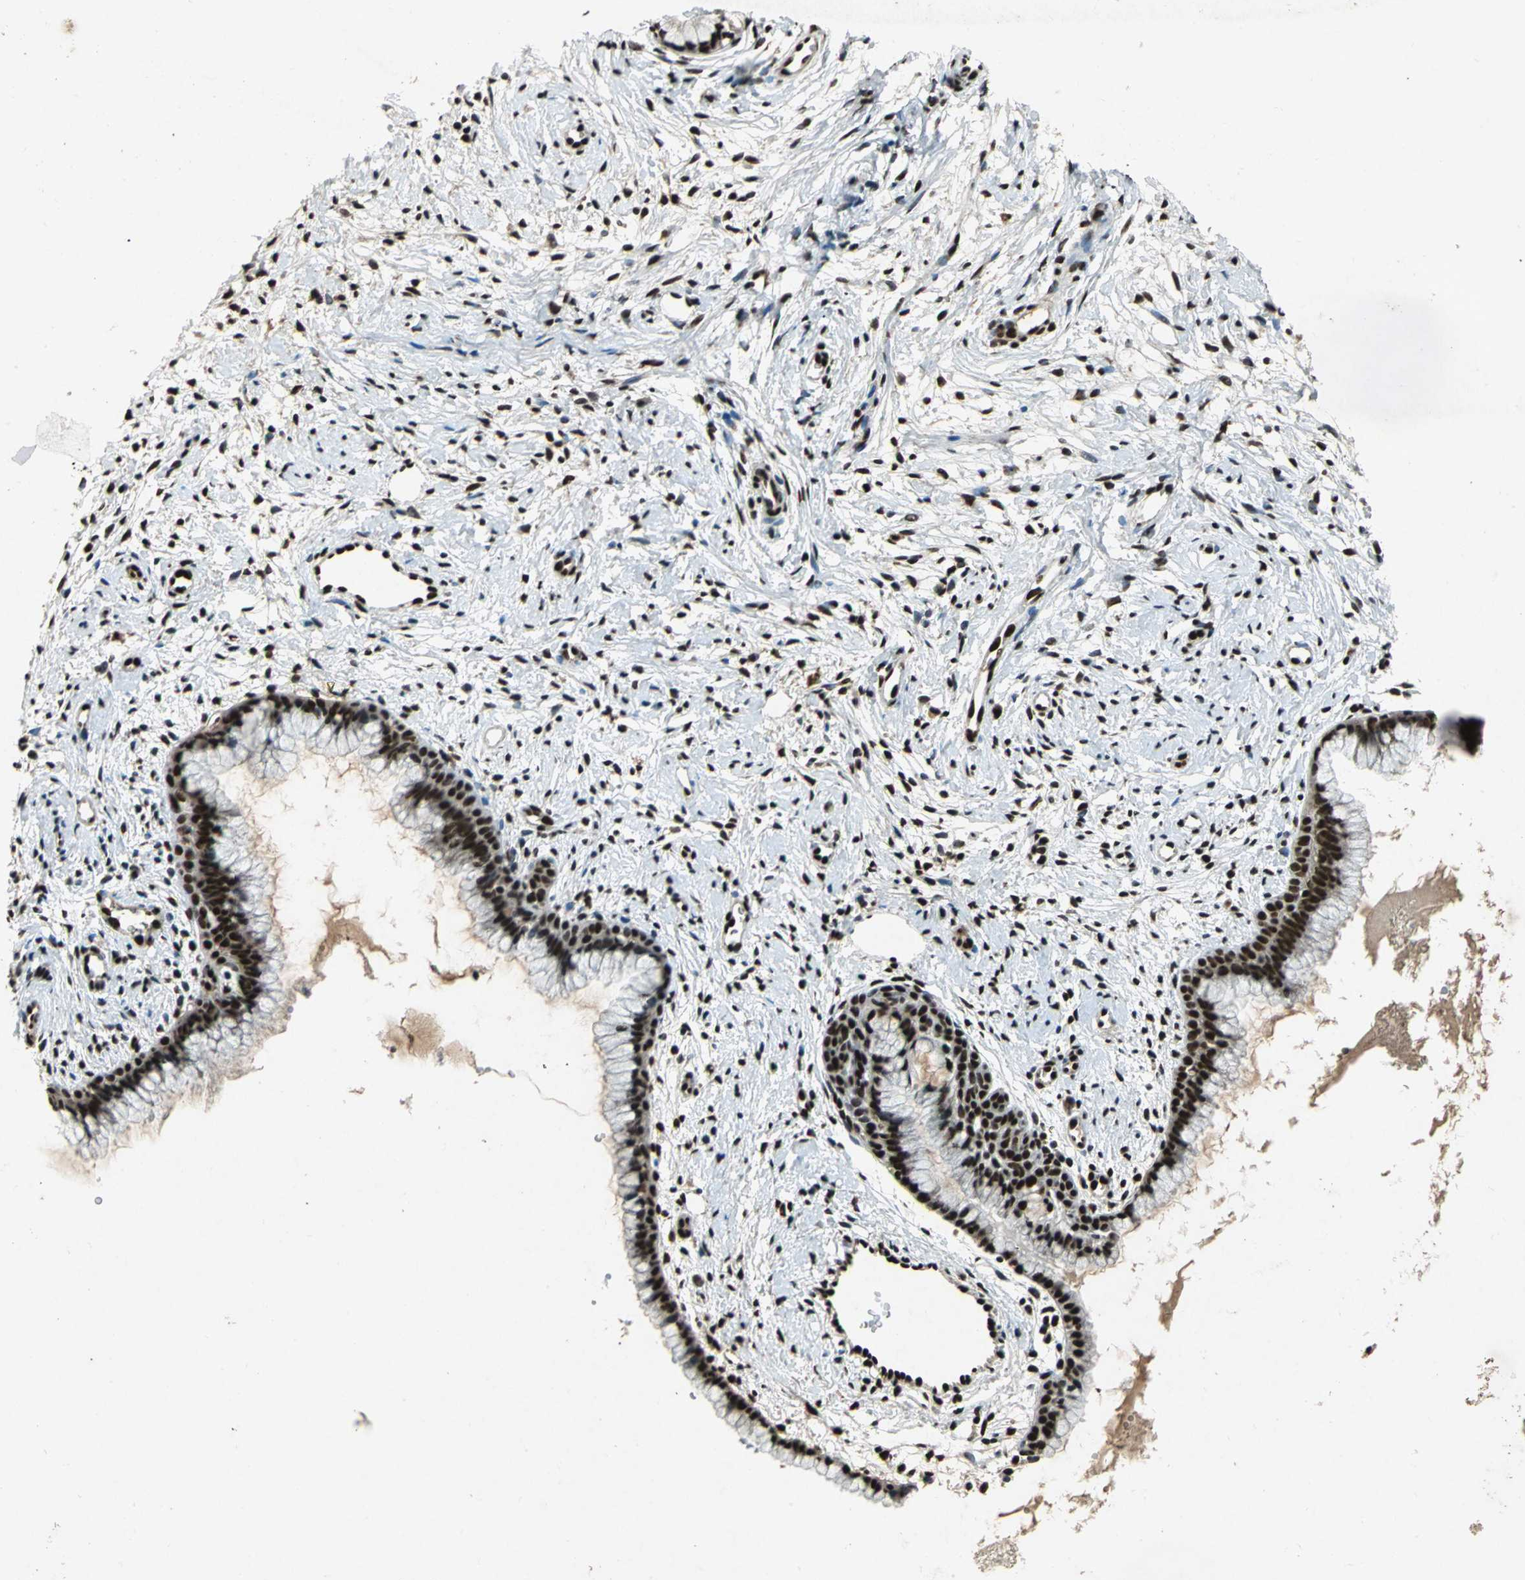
{"staining": {"intensity": "strong", "quantity": ">75%", "location": "nuclear"}, "tissue": "cervix", "cell_type": "Glandular cells", "image_type": "normal", "snomed": [{"axis": "morphology", "description": "Normal tissue, NOS"}, {"axis": "topography", "description": "Cervix"}], "caption": "IHC image of benign cervix: cervix stained using immunohistochemistry (IHC) displays high levels of strong protein expression localized specifically in the nuclear of glandular cells, appearing as a nuclear brown color.", "gene": "MTA2", "patient": {"sex": "female", "age": 39}}